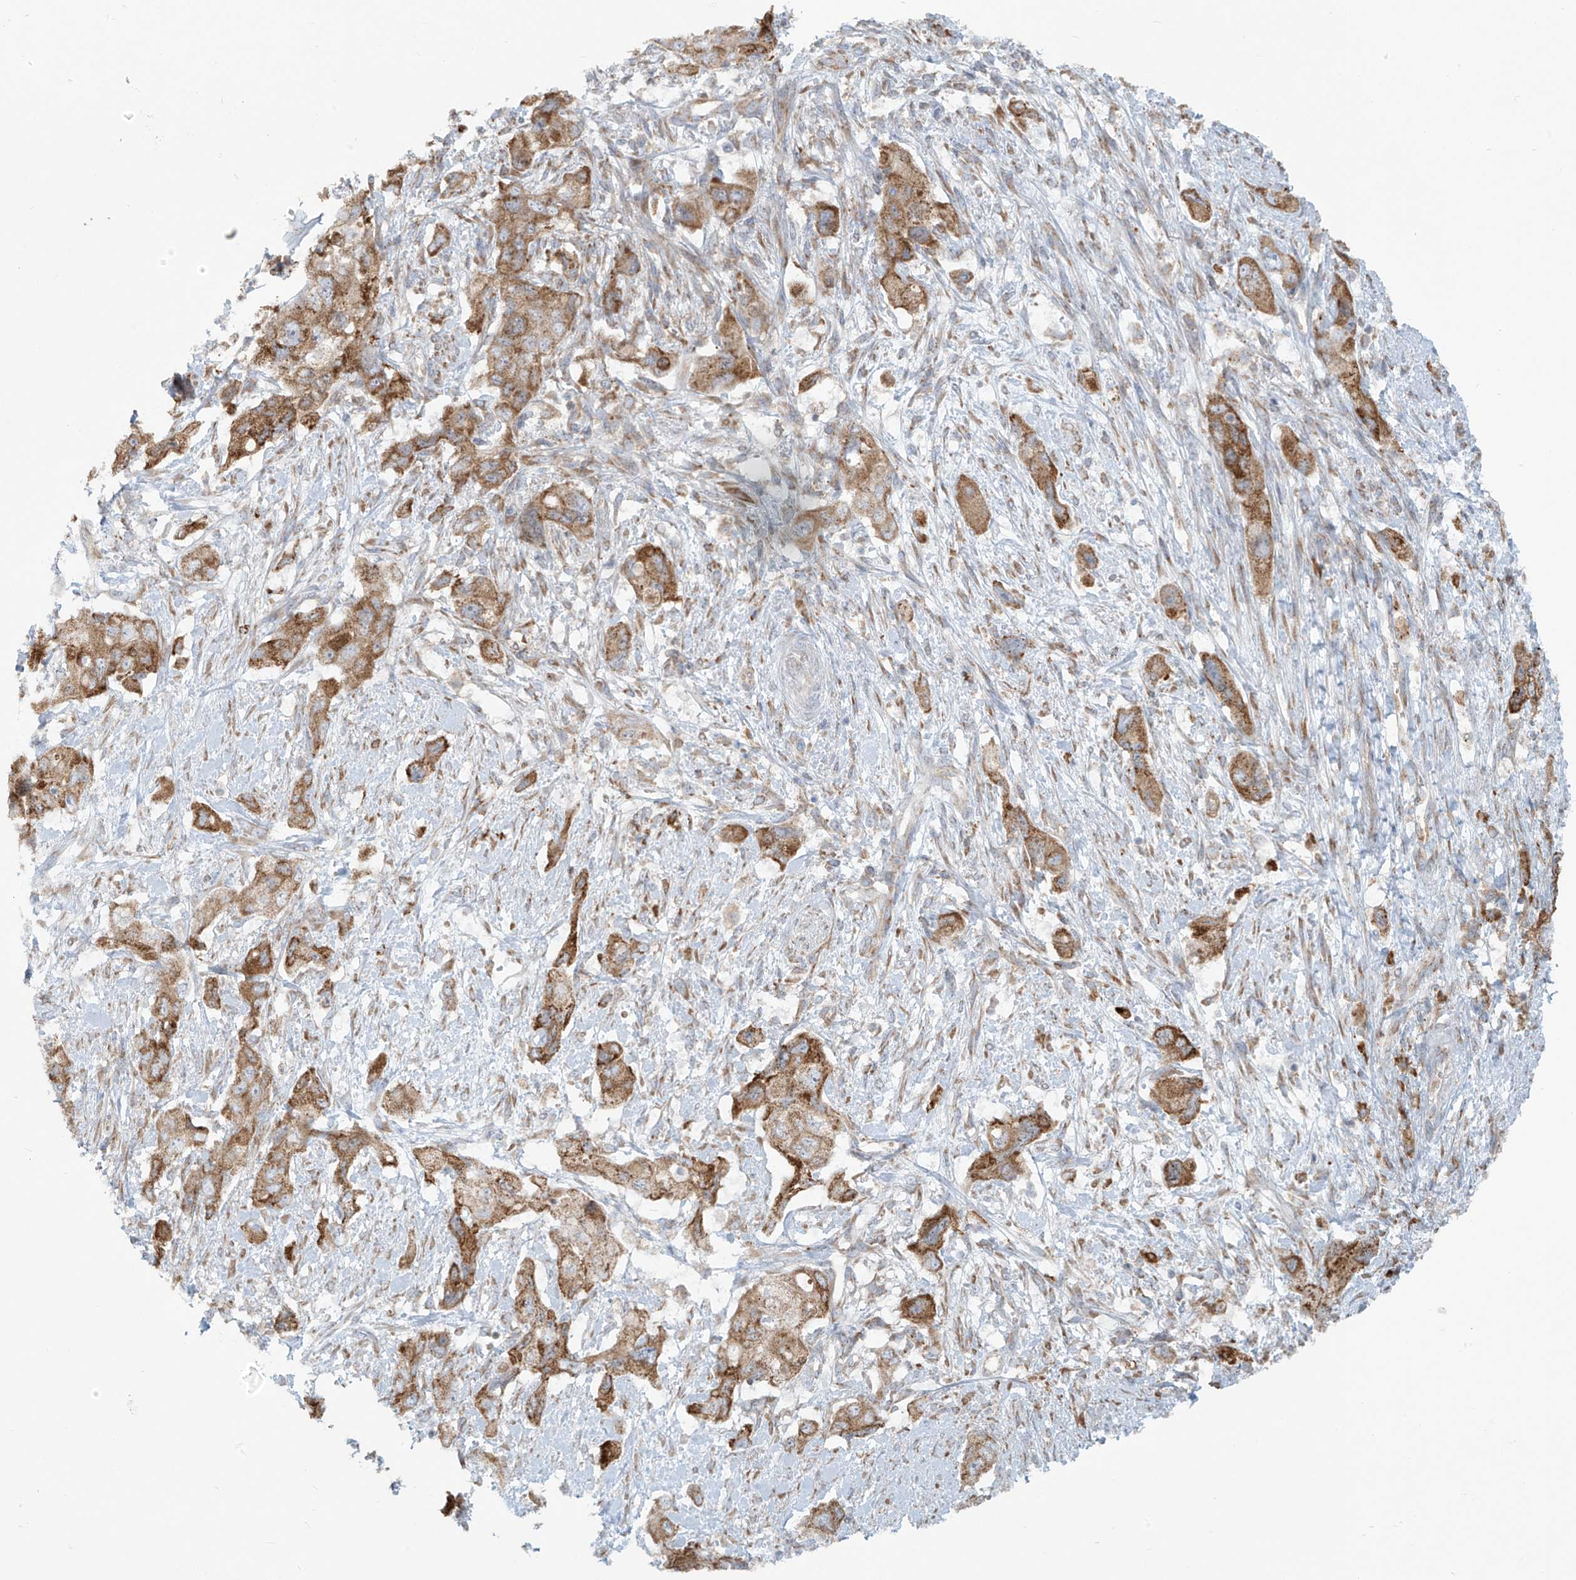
{"staining": {"intensity": "moderate", "quantity": ">75%", "location": "cytoplasmic/membranous"}, "tissue": "pancreatic cancer", "cell_type": "Tumor cells", "image_type": "cancer", "snomed": [{"axis": "morphology", "description": "Adenocarcinoma, NOS"}, {"axis": "topography", "description": "Pancreas"}], "caption": "Protein analysis of pancreatic cancer (adenocarcinoma) tissue shows moderate cytoplasmic/membranous positivity in approximately >75% of tumor cells. (DAB (3,3'-diaminobenzidine) IHC, brown staining for protein, blue staining for nuclei).", "gene": "KATNIP", "patient": {"sex": "female", "age": 73}}